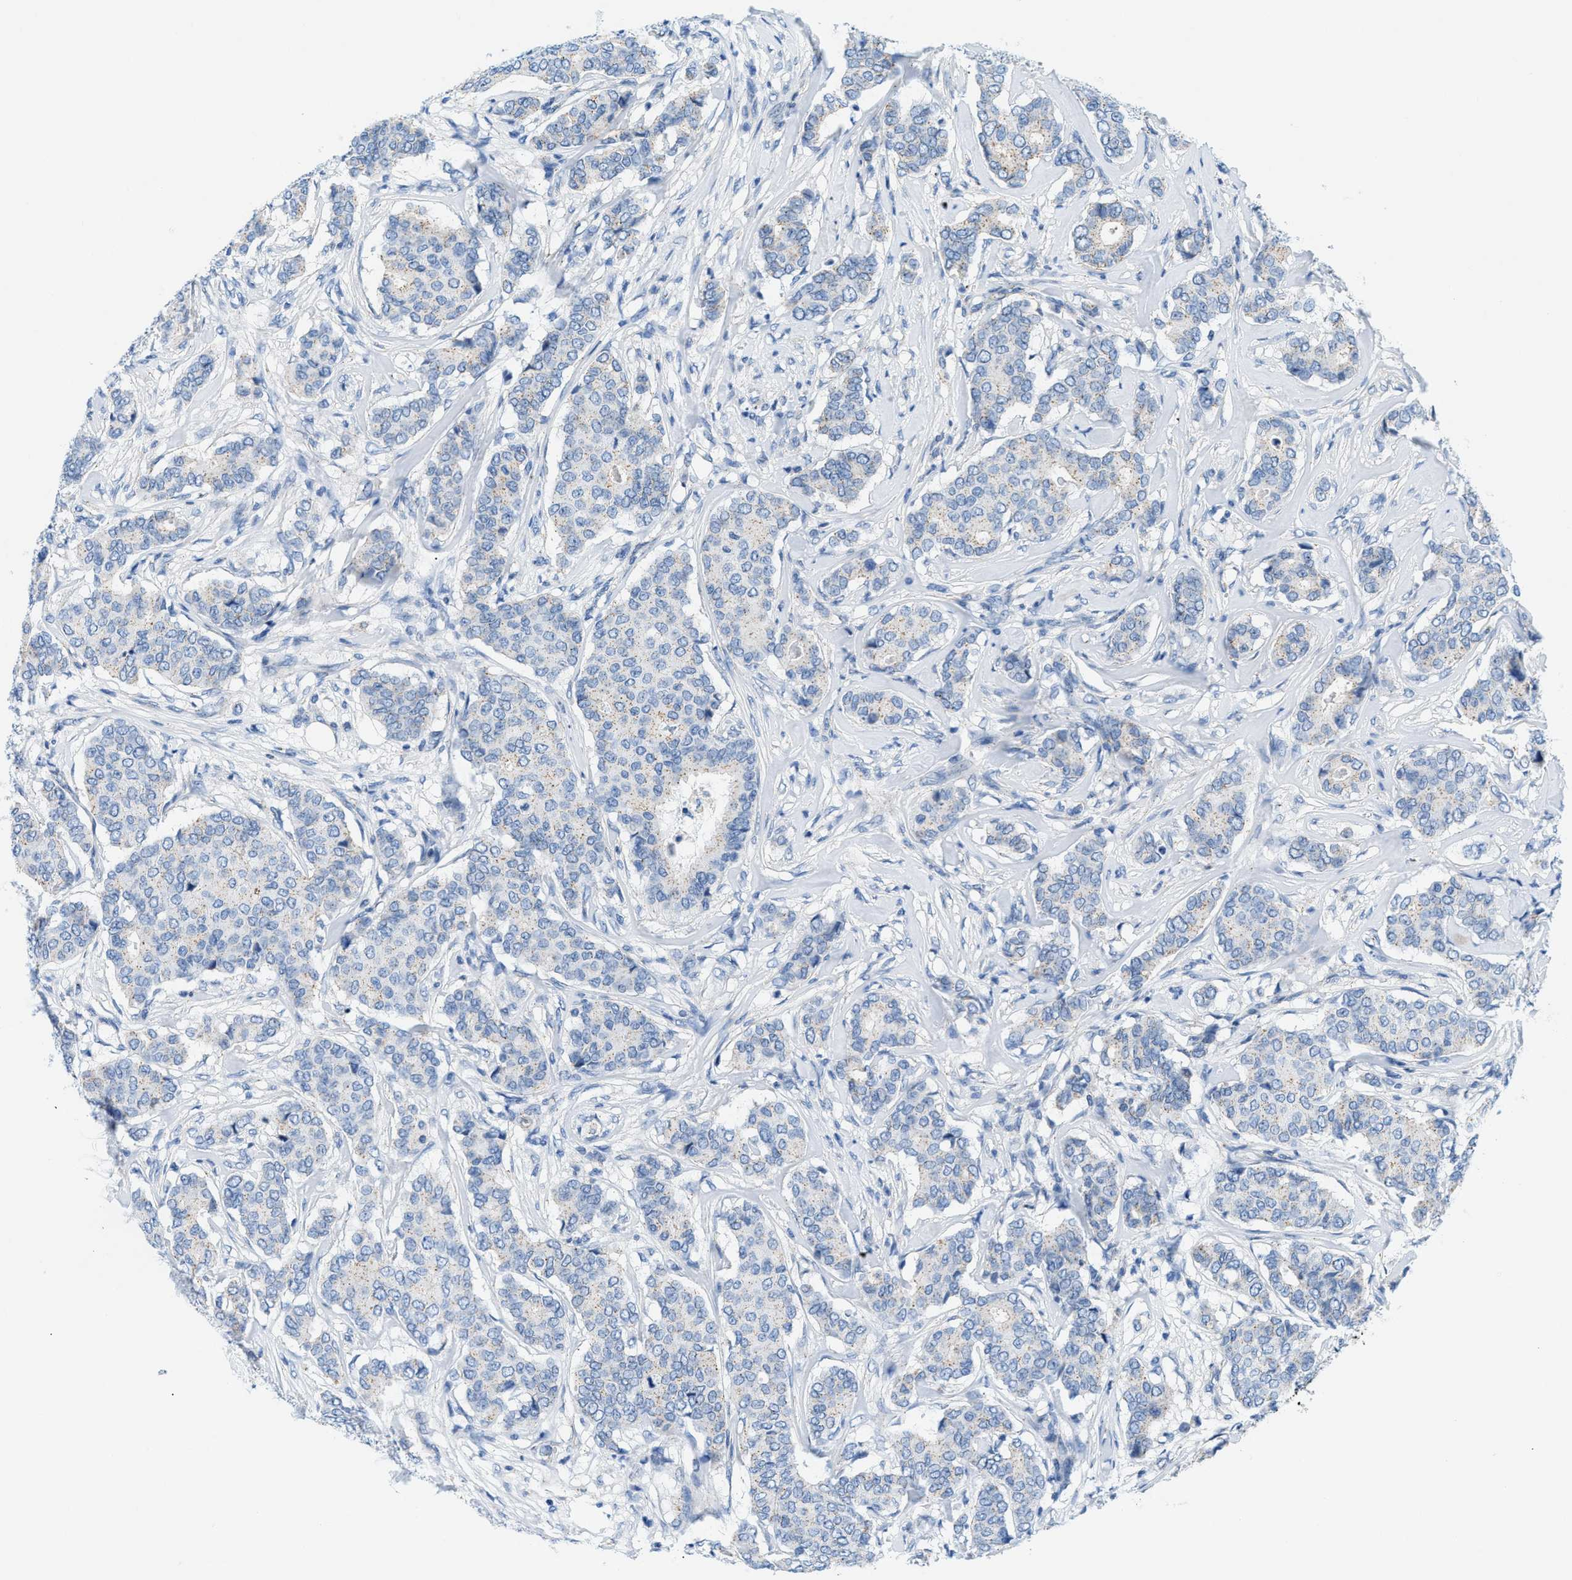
{"staining": {"intensity": "weak", "quantity": "25%-75%", "location": "cytoplasmic/membranous"}, "tissue": "breast cancer", "cell_type": "Tumor cells", "image_type": "cancer", "snomed": [{"axis": "morphology", "description": "Duct carcinoma"}, {"axis": "topography", "description": "Breast"}], "caption": "Immunohistochemistry image of neoplastic tissue: human breast intraductal carcinoma stained using immunohistochemistry (IHC) displays low levels of weak protein expression localized specifically in the cytoplasmic/membranous of tumor cells, appearing as a cytoplasmic/membranous brown color.", "gene": "FDCSP", "patient": {"sex": "female", "age": 75}}